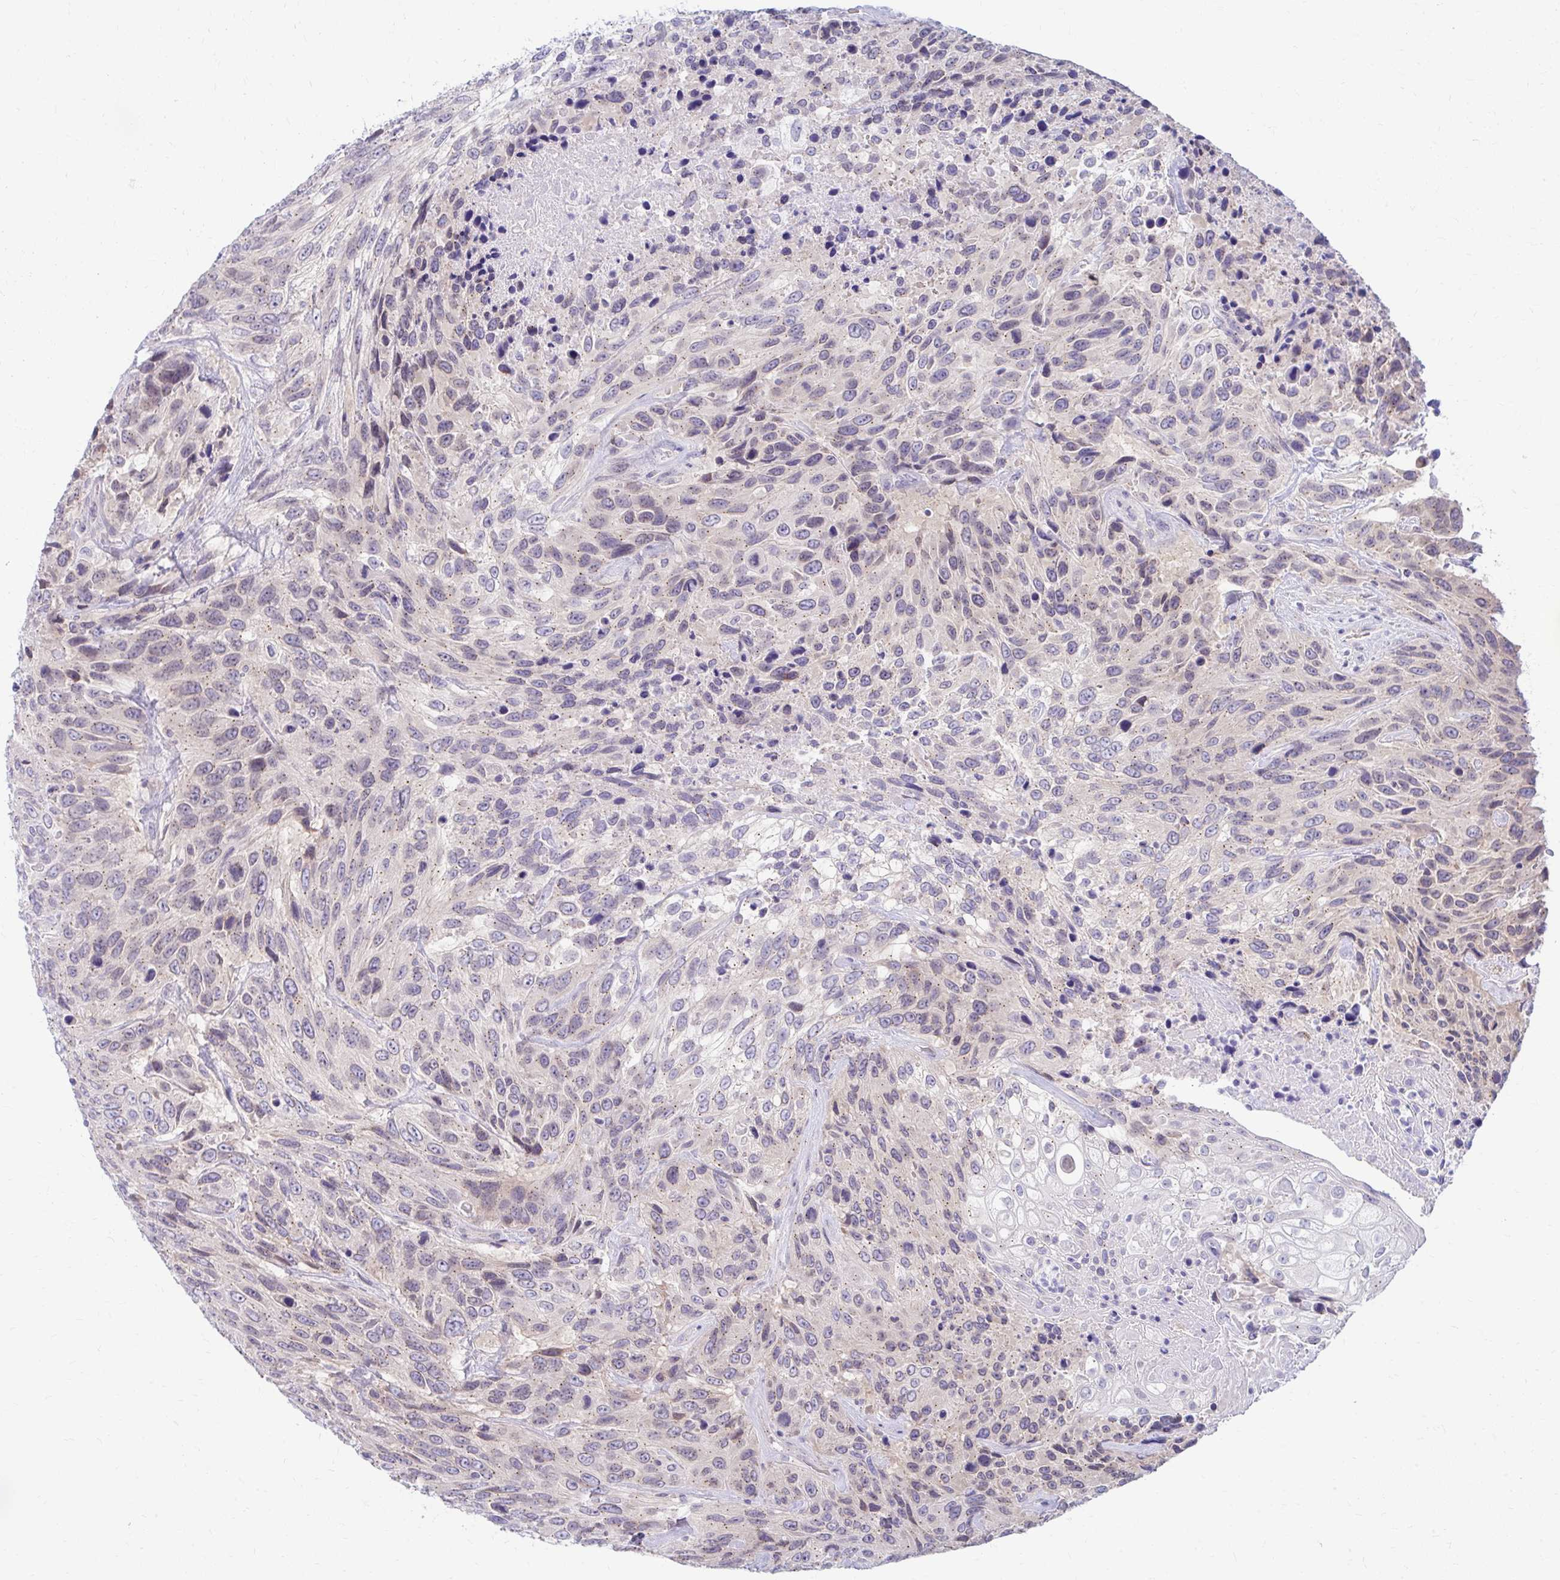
{"staining": {"intensity": "weak", "quantity": "25%-75%", "location": "cytoplasmic/membranous,nuclear"}, "tissue": "urothelial cancer", "cell_type": "Tumor cells", "image_type": "cancer", "snomed": [{"axis": "morphology", "description": "Urothelial carcinoma, High grade"}, {"axis": "topography", "description": "Urinary bladder"}], "caption": "Tumor cells demonstrate low levels of weak cytoplasmic/membranous and nuclear expression in about 25%-75% of cells in urothelial carcinoma (high-grade).", "gene": "RADIL", "patient": {"sex": "female", "age": 70}}